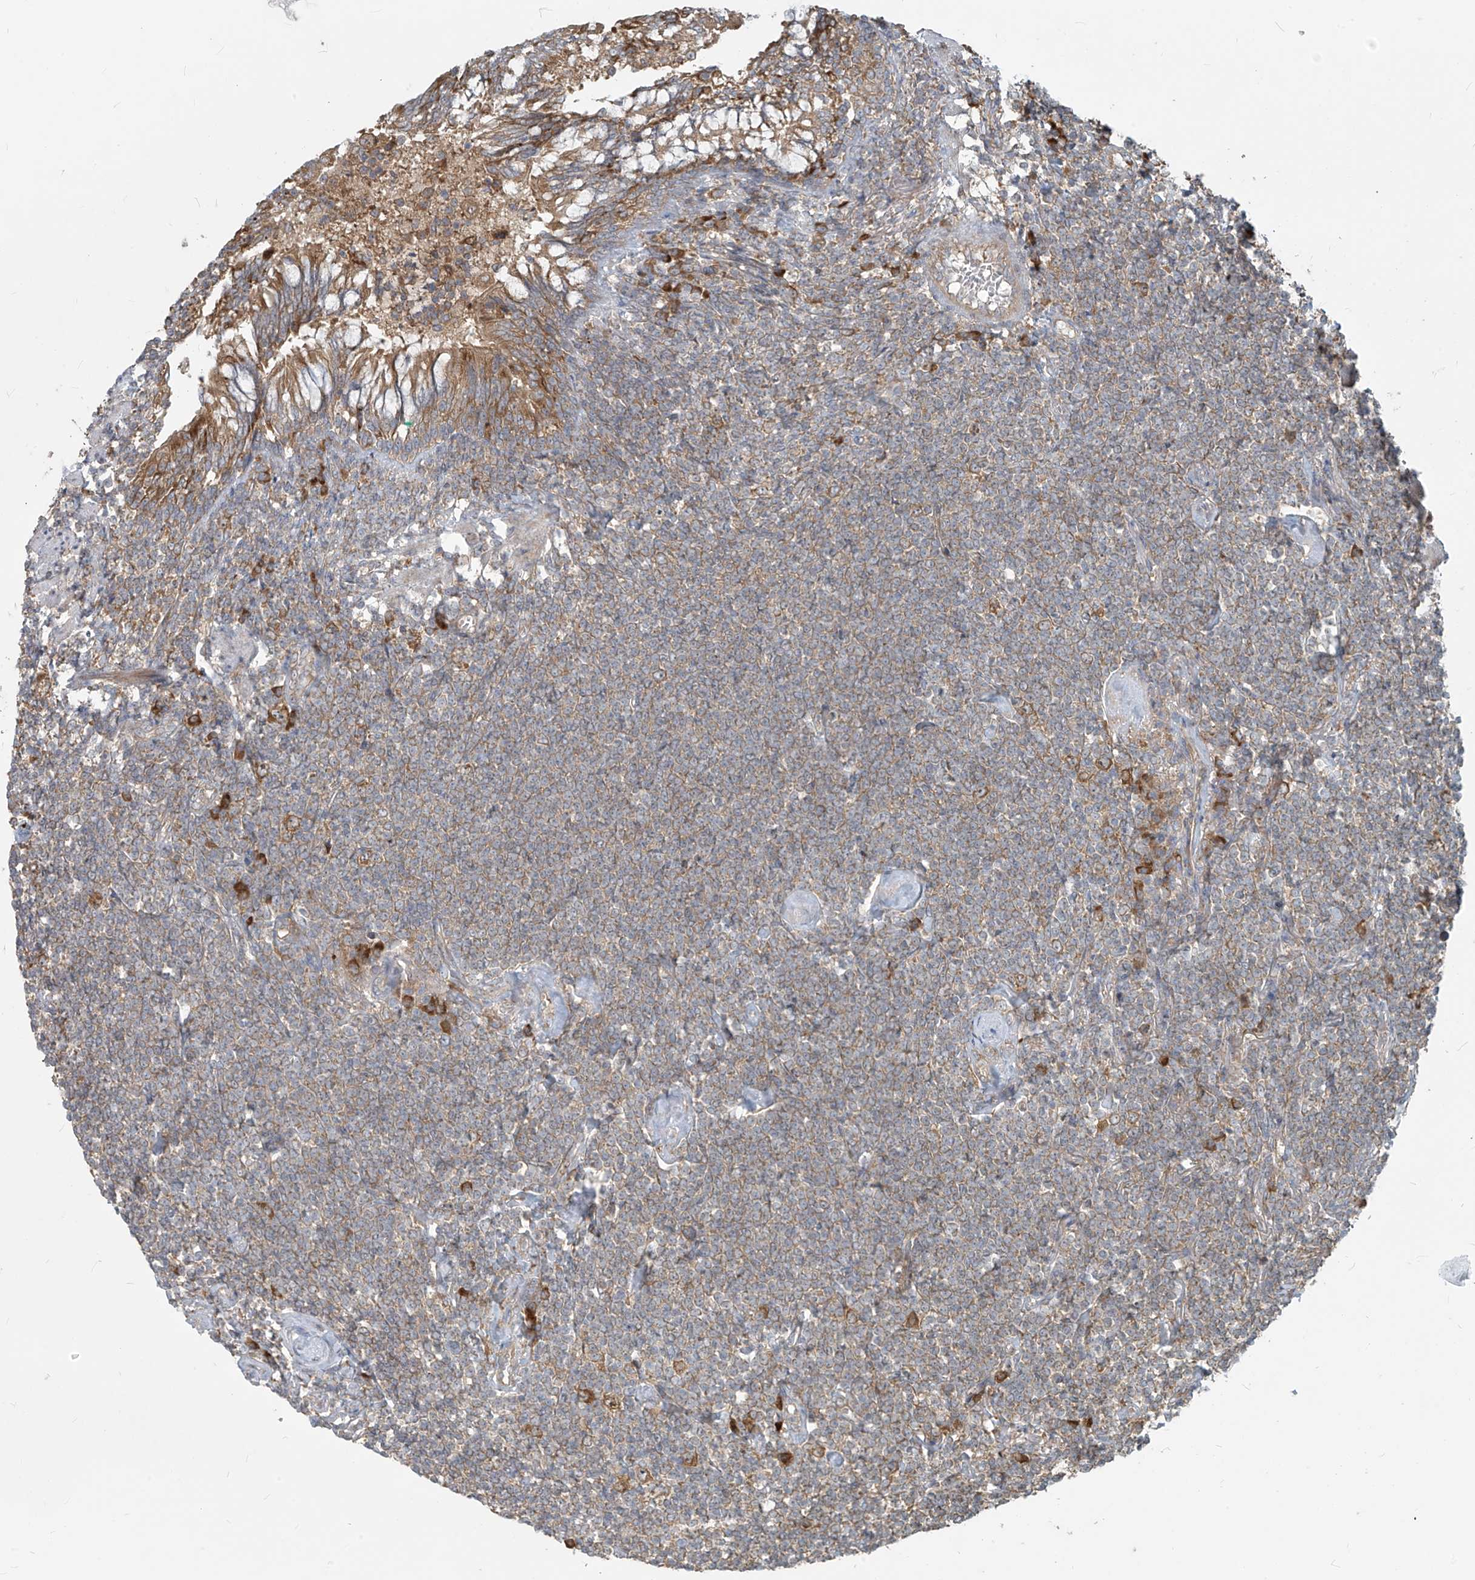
{"staining": {"intensity": "weak", "quantity": ">75%", "location": "cytoplasmic/membranous"}, "tissue": "lymphoma", "cell_type": "Tumor cells", "image_type": "cancer", "snomed": [{"axis": "morphology", "description": "Malignant lymphoma, non-Hodgkin's type, Low grade"}, {"axis": "topography", "description": "Lung"}], "caption": "Human lymphoma stained for a protein (brown) demonstrates weak cytoplasmic/membranous positive expression in about >75% of tumor cells.", "gene": "KATNIP", "patient": {"sex": "female", "age": 71}}